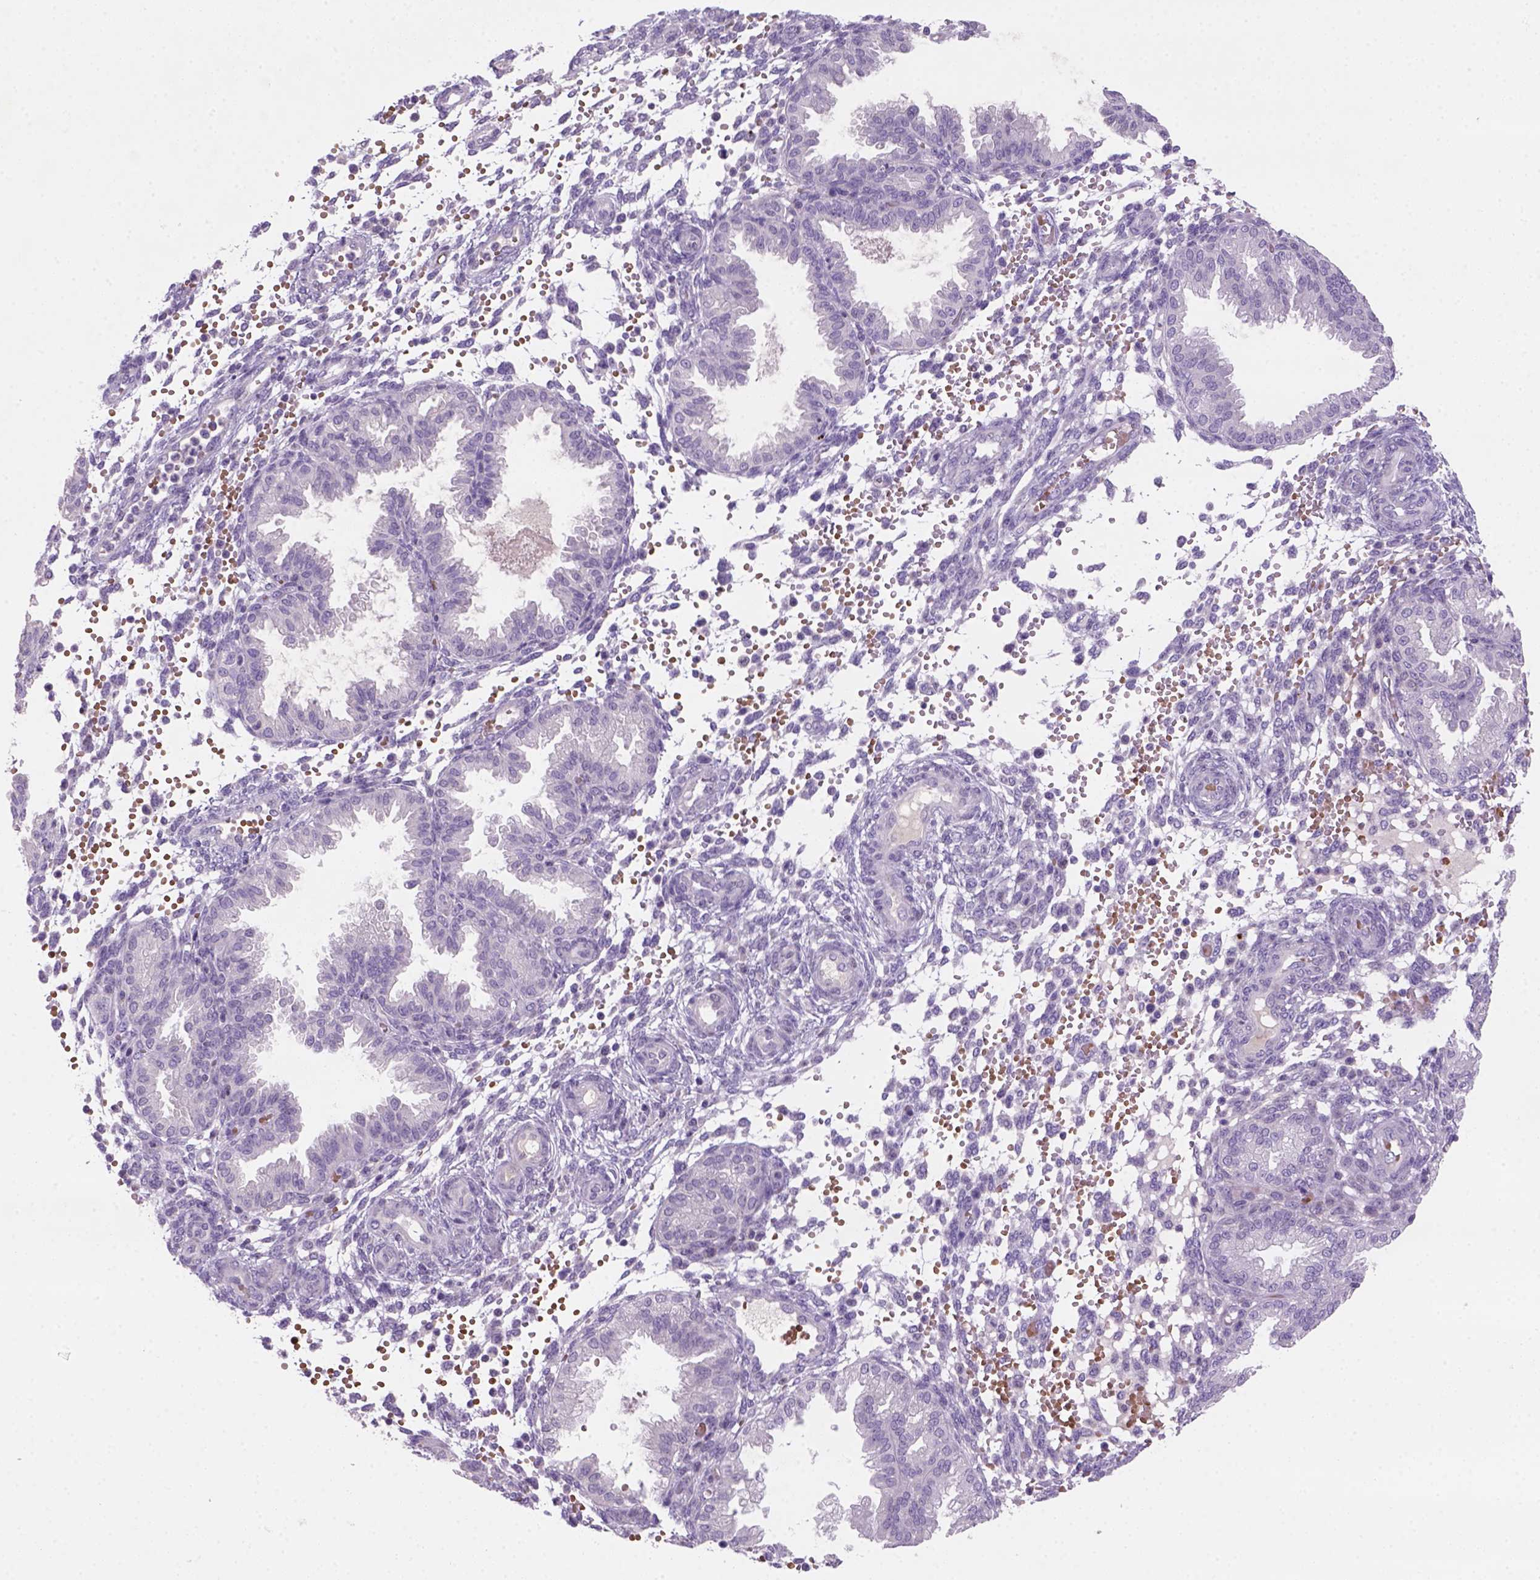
{"staining": {"intensity": "negative", "quantity": "none", "location": "none"}, "tissue": "endometrium", "cell_type": "Cells in endometrial stroma", "image_type": "normal", "snomed": [{"axis": "morphology", "description": "Normal tissue, NOS"}, {"axis": "topography", "description": "Endometrium"}], "caption": "Protein analysis of benign endometrium exhibits no significant staining in cells in endometrial stroma.", "gene": "ZMAT4", "patient": {"sex": "female", "age": 33}}